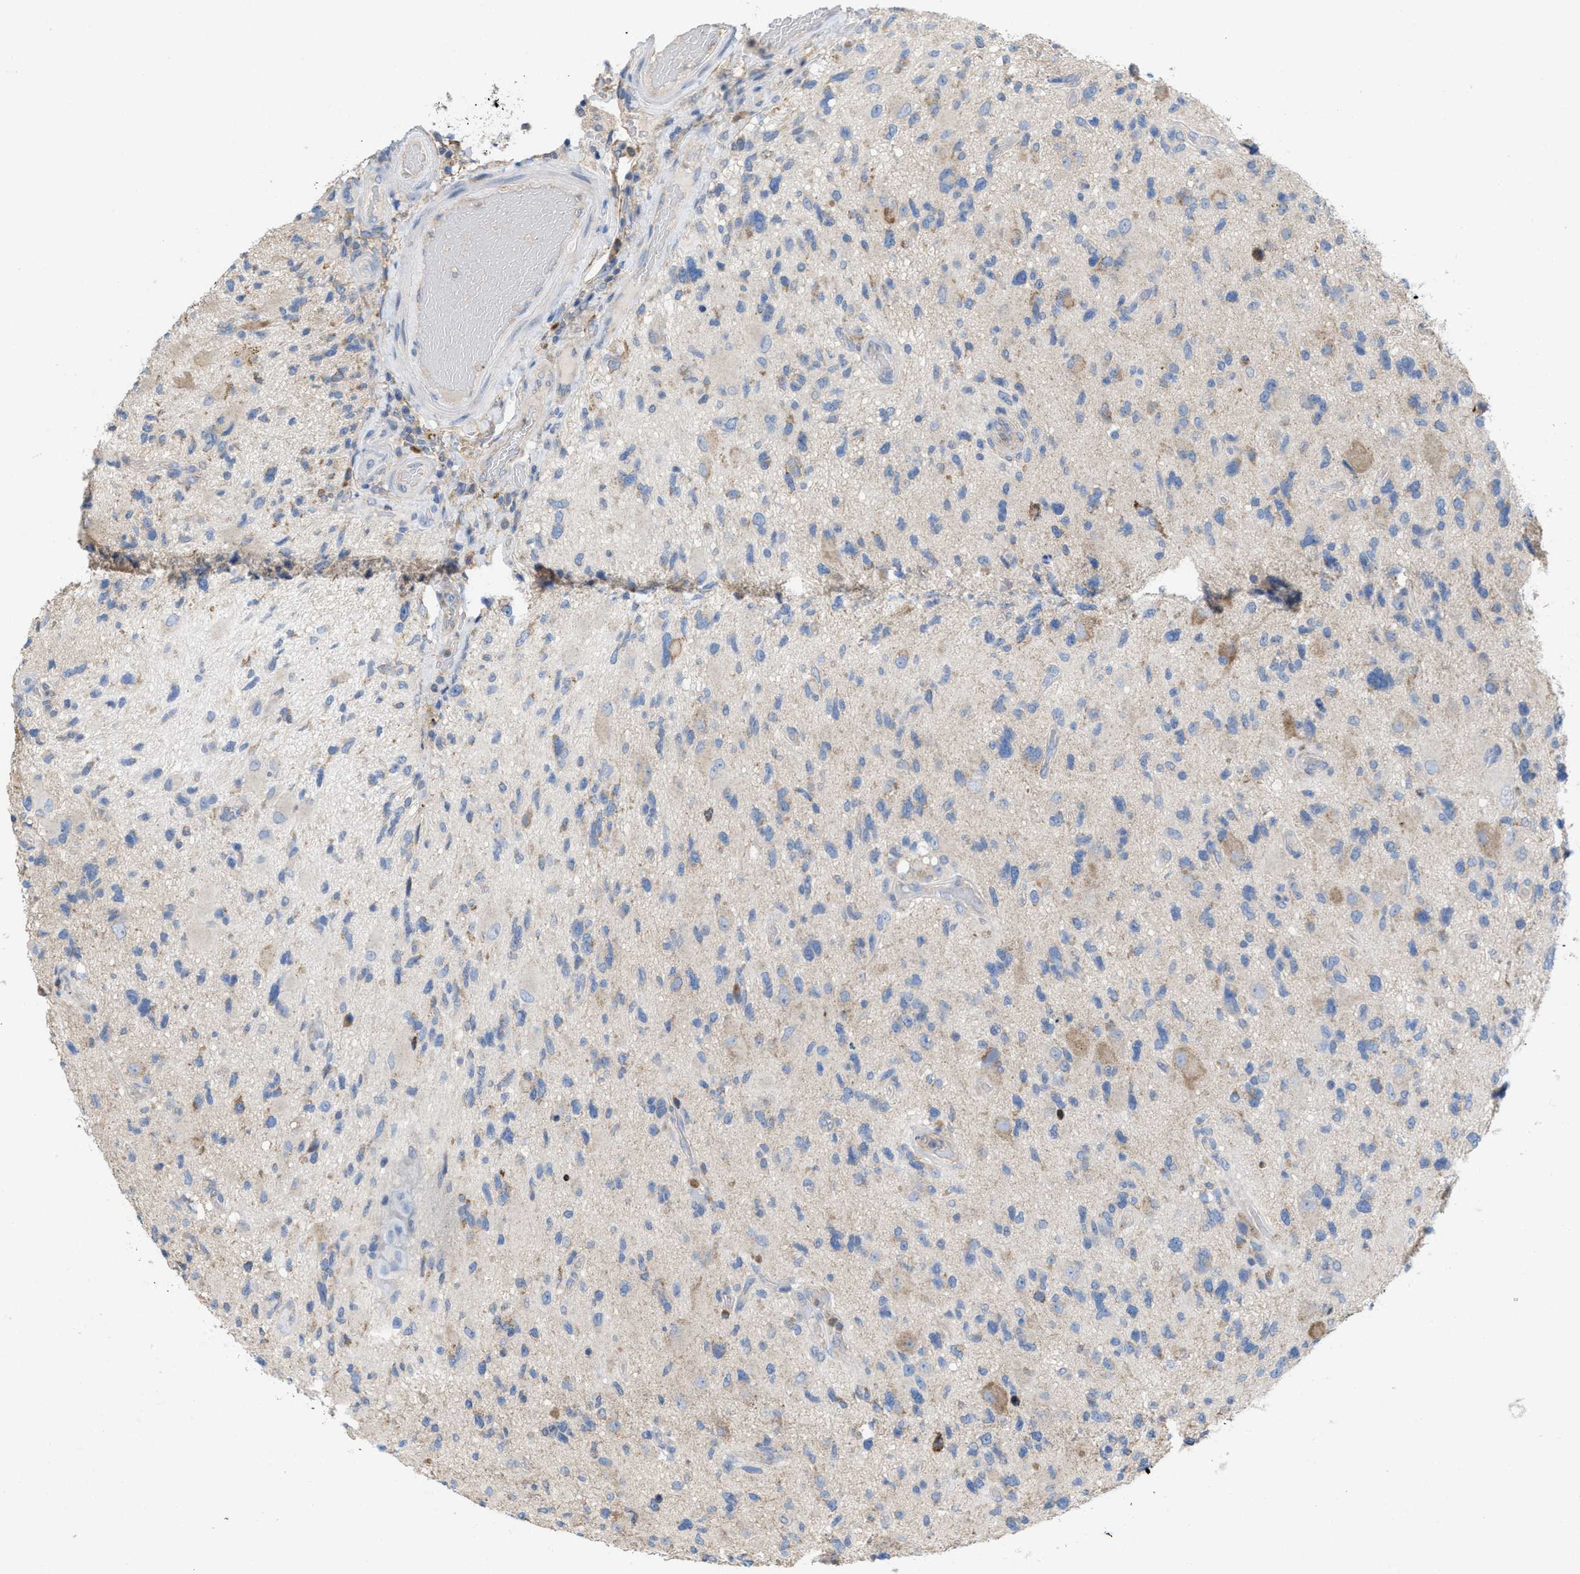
{"staining": {"intensity": "negative", "quantity": "none", "location": "none"}, "tissue": "glioma", "cell_type": "Tumor cells", "image_type": "cancer", "snomed": [{"axis": "morphology", "description": "Glioma, malignant, High grade"}, {"axis": "topography", "description": "Brain"}], "caption": "The histopathology image exhibits no significant expression in tumor cells of malignant glioma (high-grade).", "gene": "DYNC2I1", "patient": {"sex": "male", "age": 33}}